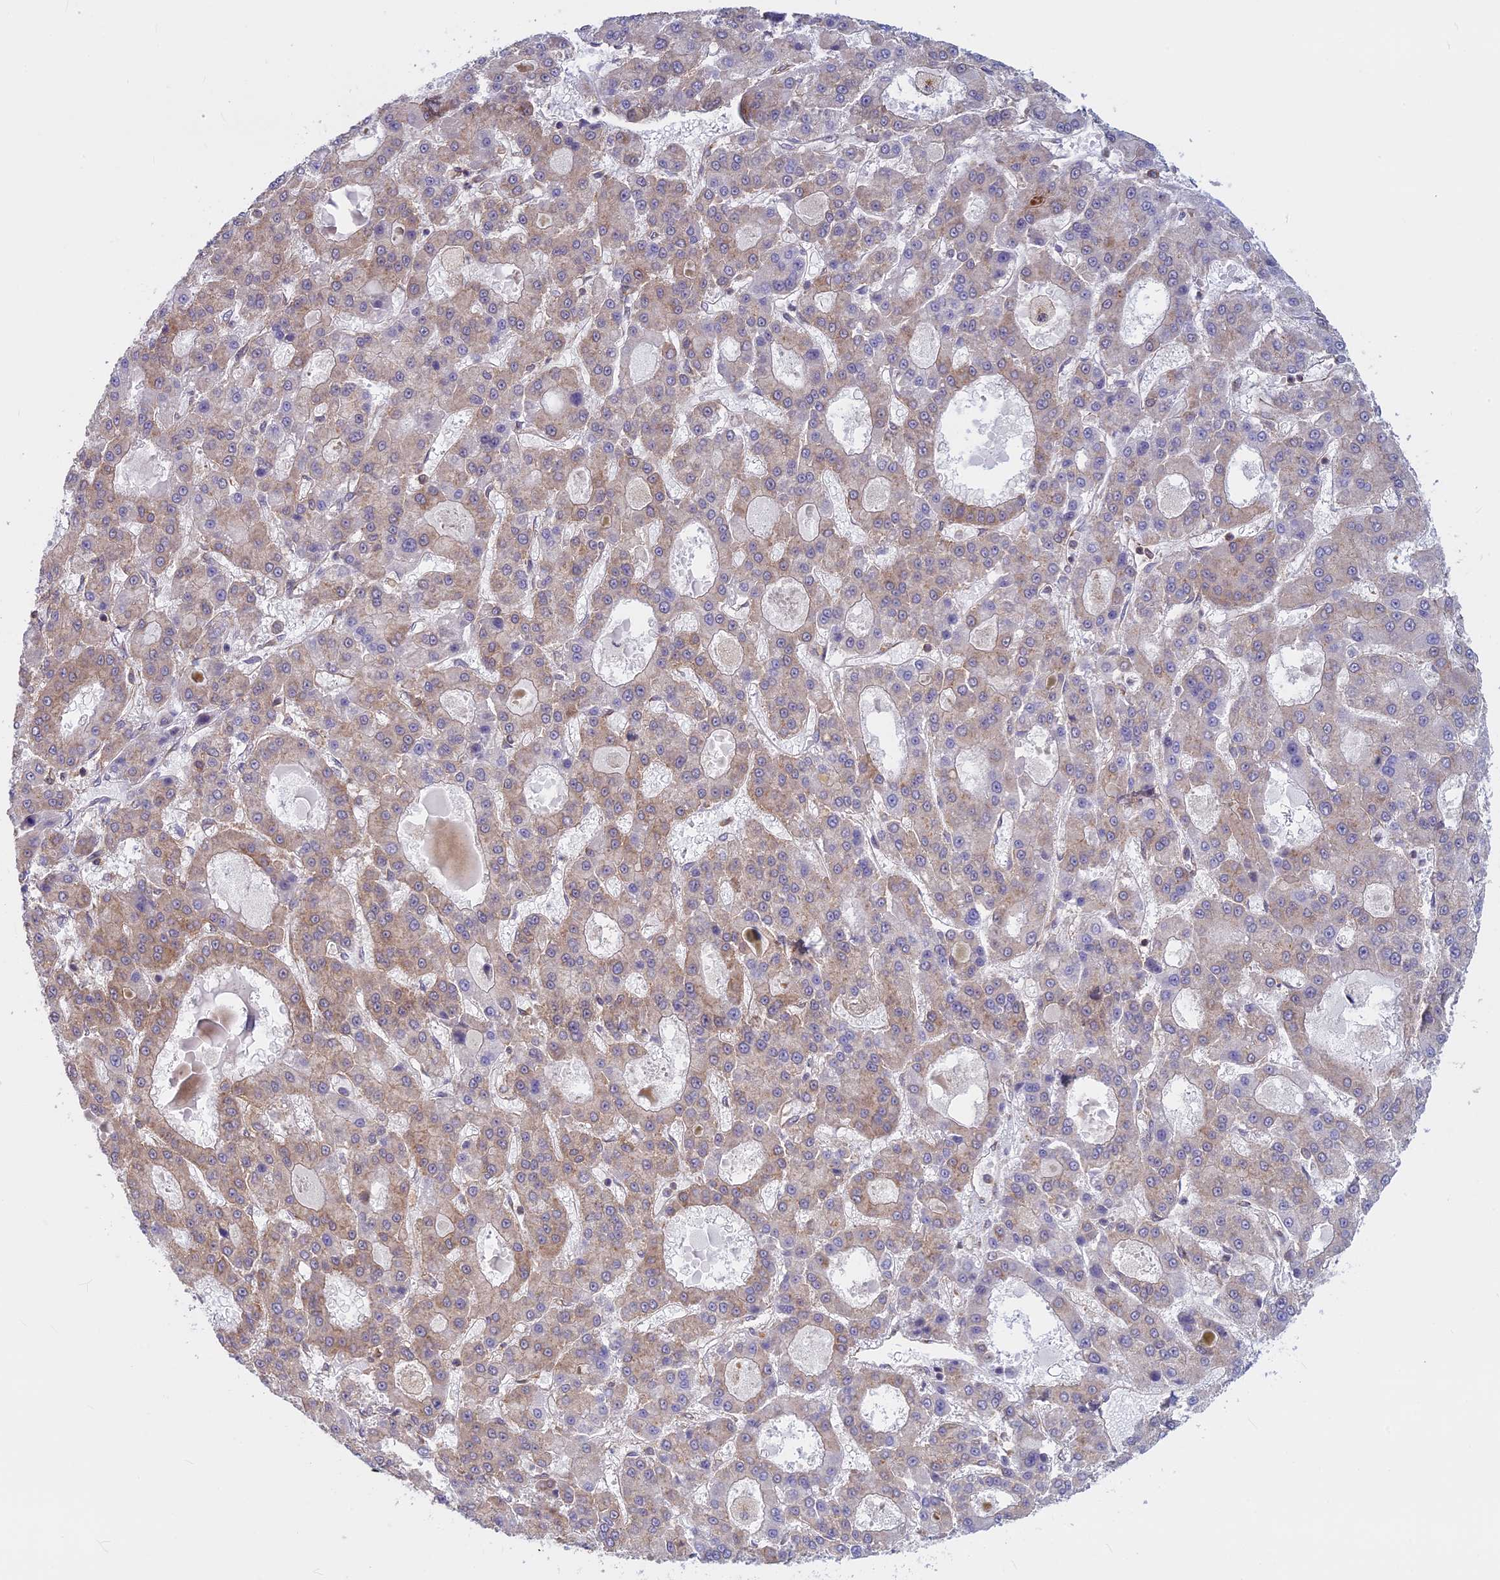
{"staining": {"intensity": "weak", "quantity": "25%-75%", "location": "cytoplasmic/membranous"}, "tissue": "liver cancer", "cell_type": "Tumor cells", "image_type": "cancer", "snomed": [{"axis": "morphology", "description": "Carcinoma, Hepatocellular, NOS"}, {"axis": "topography", "description": "Liver"}], "caption": "A histopathology image of liver cancer stained for a protein reveals weak cytoplasmic/membranous brown staining in tumor cells.", "gene": "CLINT1", "patient": {"sex": "male", "age": 70}}